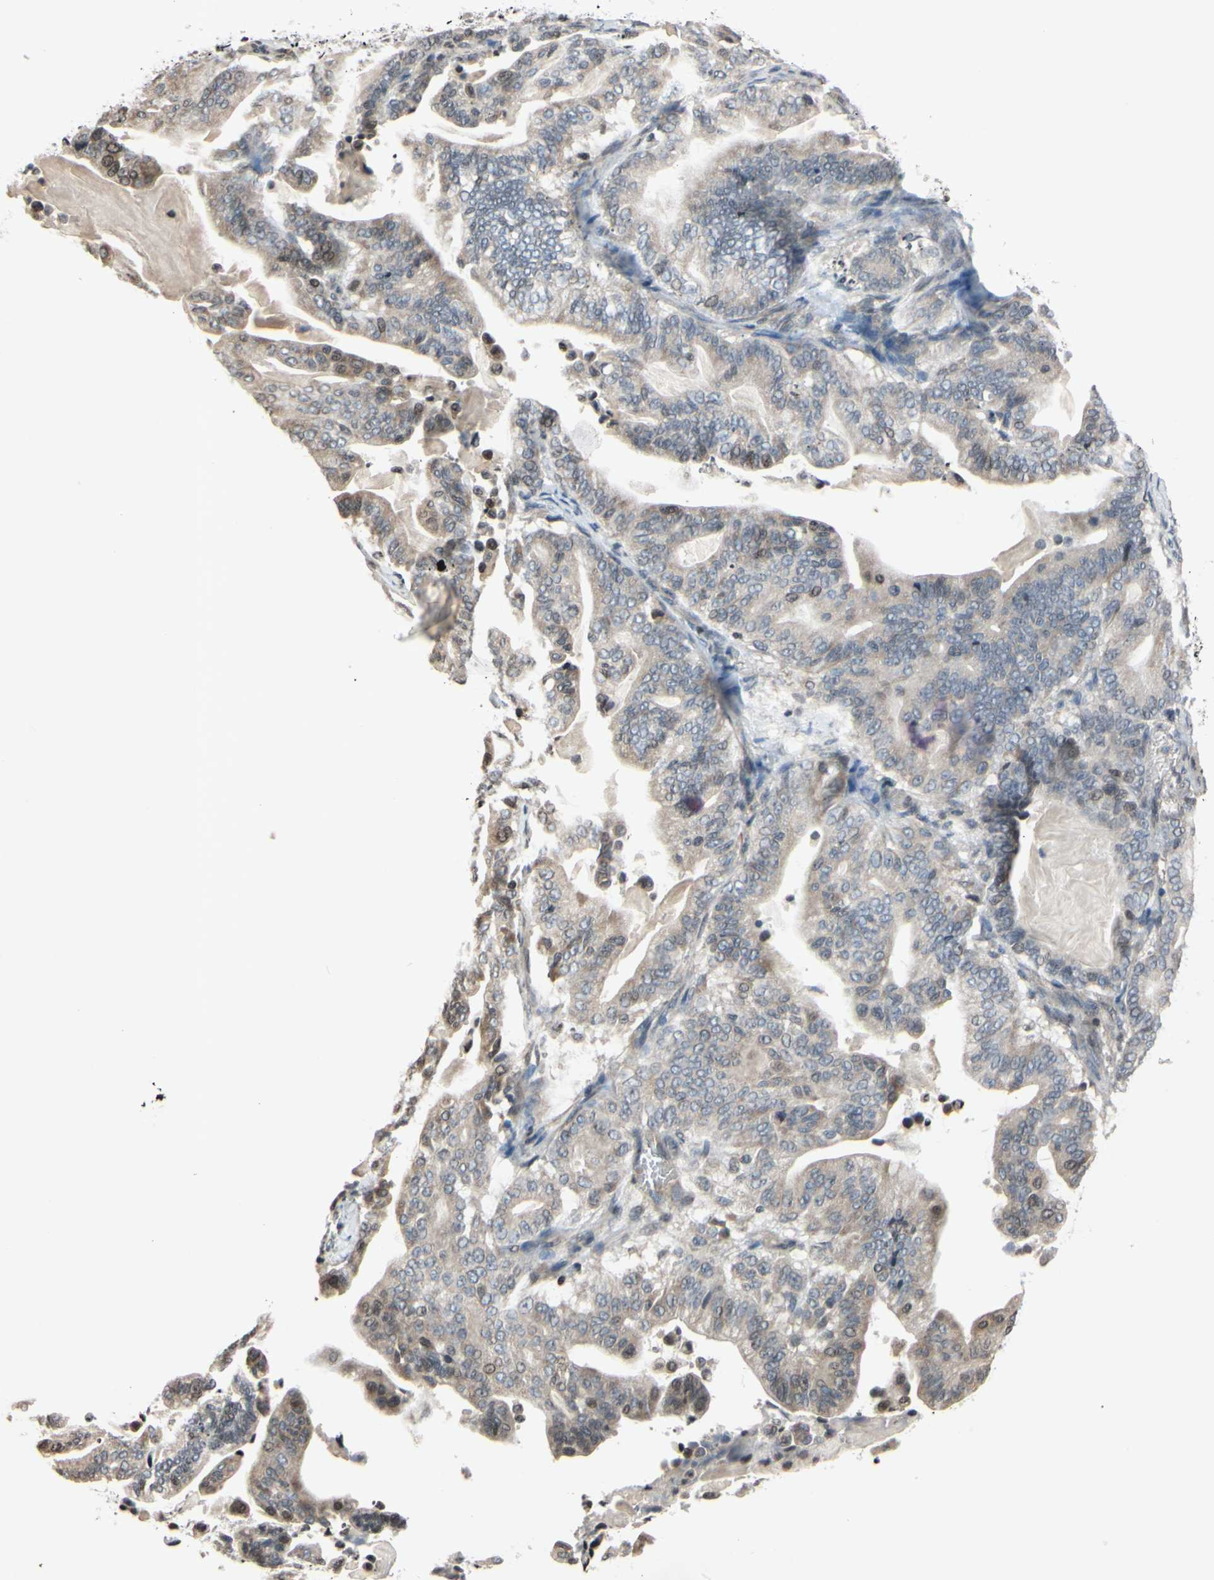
{"staining": {"intensity": "moderate", "quantity": "<25%", "location": "cytoplasmic/membranous,nuclear"}, "tissue": "pancreatic cancer", "cell_type": "Tumor cells", "image_type": "cancer", "snomed": [{"axis": "morphology", "description": "Adenocarcinoma, NOS"}, {"axis": "topography", "description": "Pancreas"}], "caption": "This histopathology image displays IHC staining of human pancreatic cancer (adenocarcinoma), with low moderate cytoplasmic/membranous and nuclear staining in about <25% of tumor cells.", "gene": "ARG1", "patient": {"sex": "male", "age": 63}}